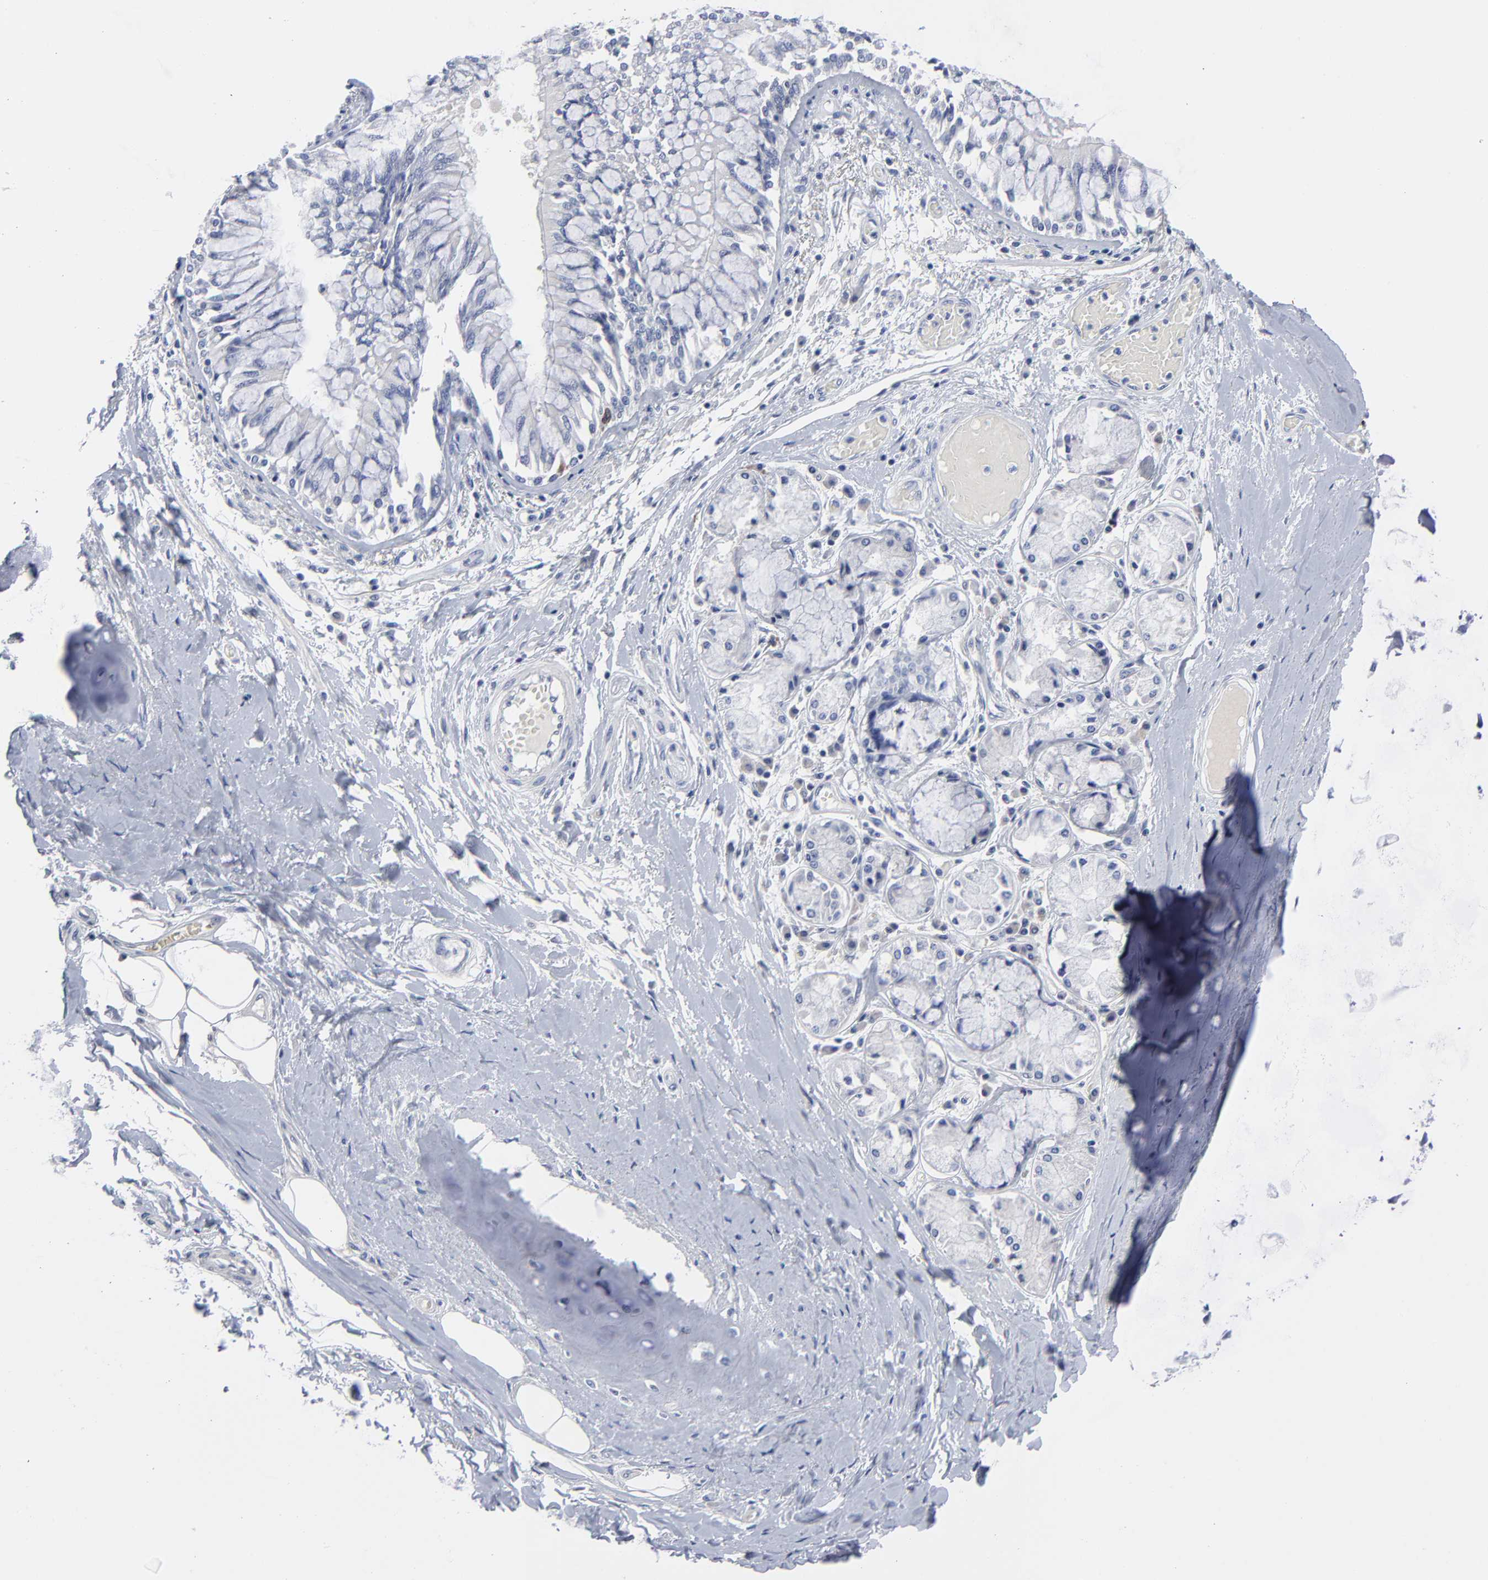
{"staining": {"intensity": "negative", "quantity": "none", "location": "none"}, "tissue": "bronchus", "cell_type": "Respiratory epithelial cells", "image_type": "normal", "snomed": [{"axis": "morphology", "description": "Normal tissue, NOS"}, {"axis": "topography", "description": "Cartilage tissue"}, {"axis": "topography", "description": "Bronchus"}, {"axis": "topography", "description": "Lung"}, {"axis": "topography", "description": "Peripheral nerve tissue"}], "caption": "Immunohistochemistry image of benign bronchus: human bronchus stained with DAB (3,3'-diaminobenzidine) reveals no significant protein staining in respiratory epithelial cells.", "gene": "CDK1", "patient": {"sex": "female", "age": 49}}